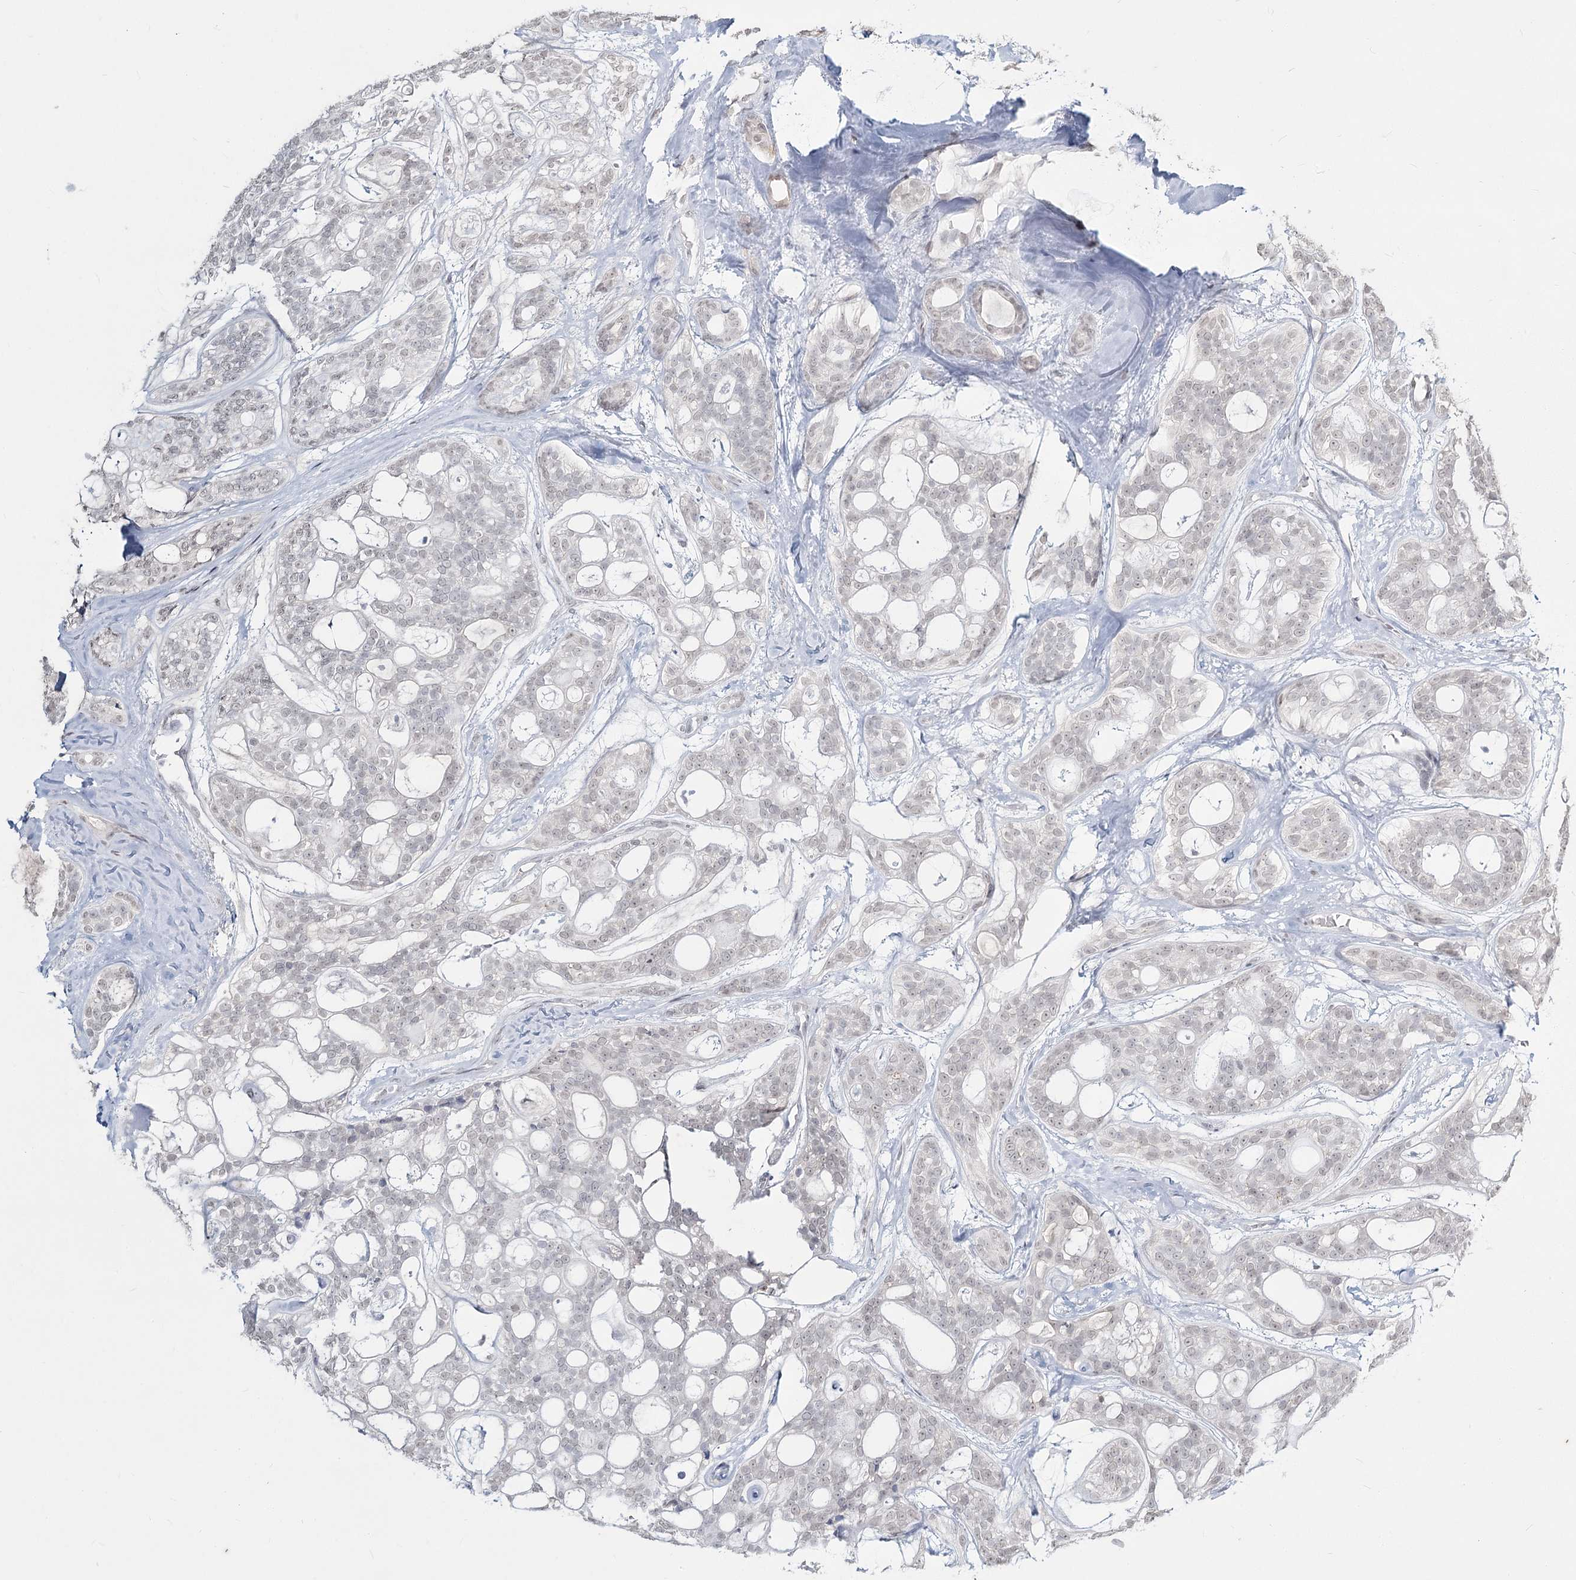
{"staining": {"intensity": "negative", "quantity": "none", "location": "none"}, "tissue": "head and neck cancer", "cell_type": "Tumor cells", "image_type": "cancer", "snomed": [{"axis": "morphology", "description": "Adenocarcinoma, NOS"}, {"axis": "topography", "description": "Head-Neck"}], "caption": "The immunohistochemistry histopathology image has no significant staining in tumor cells of head and neck cancer tissue.", "gene": "LY6G5C", "patient": {"sex": "male", "age": 66}}